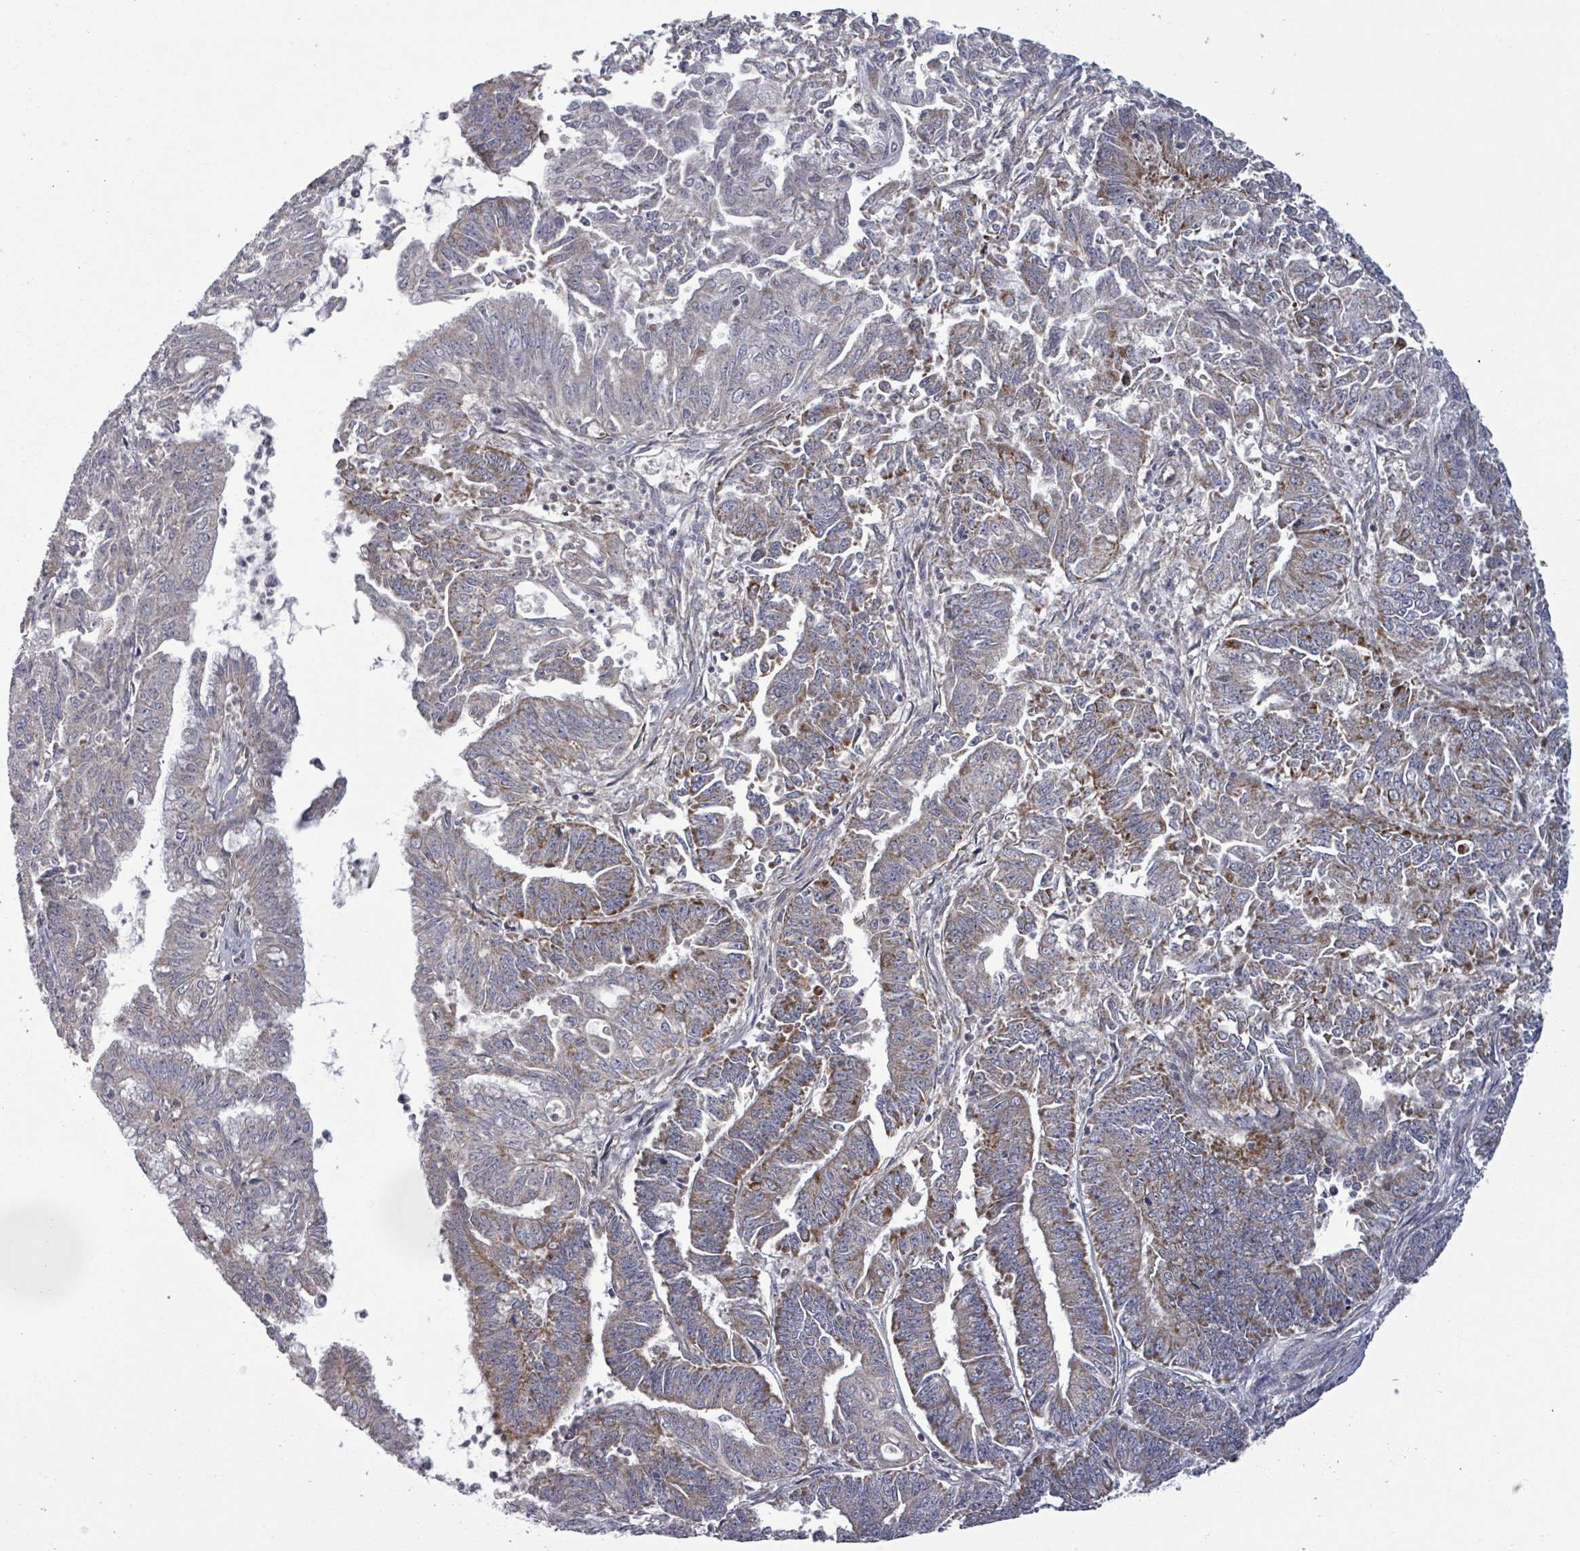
{"staining": {"intensity": "moderate", "quantity": "<25%", "location": "cytoplasmic/membranous"}, "tissue": "endometrial cancer", "cell_type": "Tumor cells", "image_type": "cancer", "snomed": [{"axis": "morphology", "description": "Adenocarcinoma, NOS"}, {"axis": "topography", "description": "Endometrium"}], "caption": "Protein expression analysis of adenocarcinoma (endometrial) displays moderate cytoplasmic/membranous staining in approximately <25% of tumor cells.", "gene": "FKBP1A", "patient": {"sex": "female", "age": 73}}